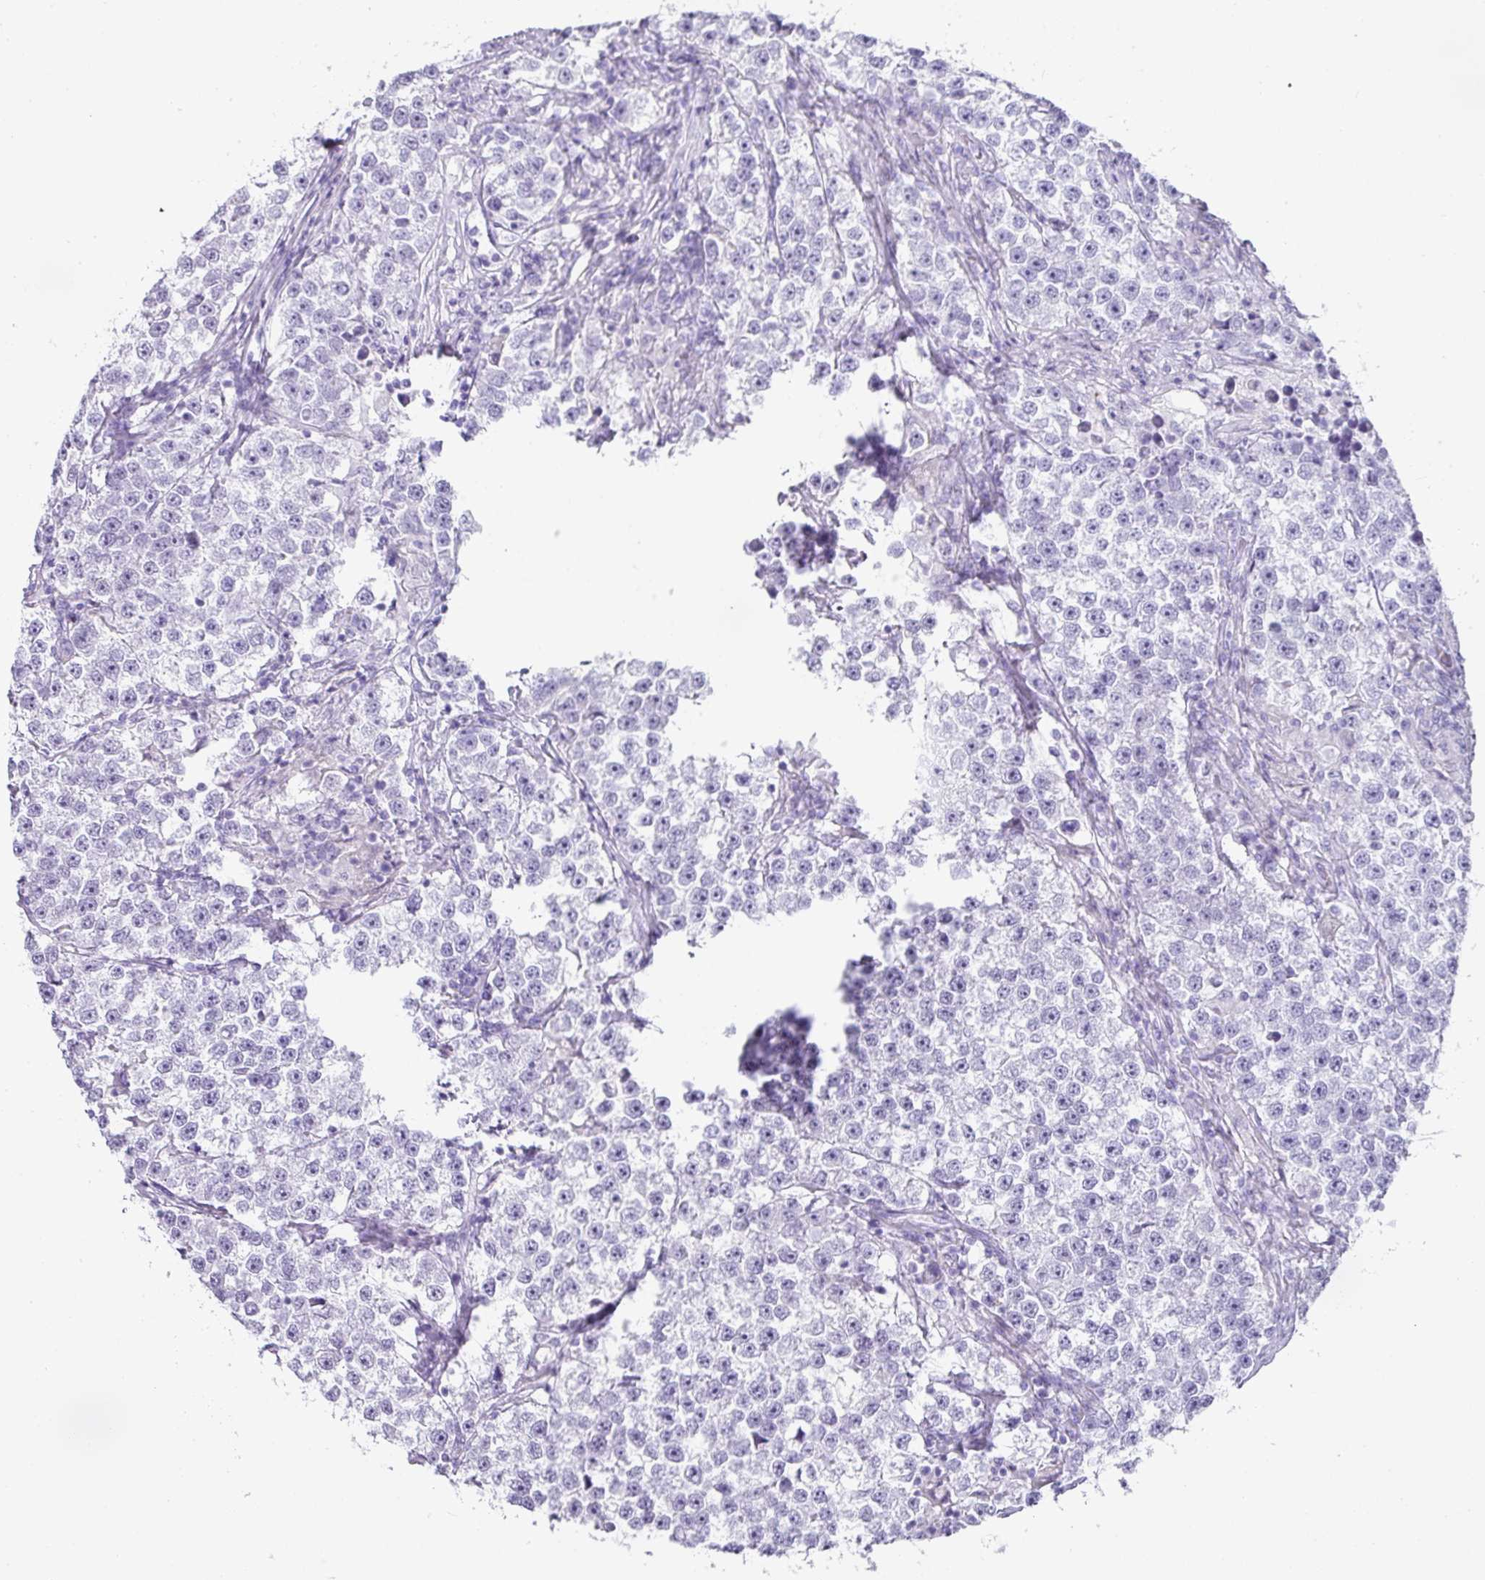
{"staining": {"intensity": "negative", "quantity": "none", "location": "none"}, "tissue": "testis cancer", "cell_type": "Tumor cells", "image_type": "cancer", "snomed": [{"axis": "morphology", "description": "Seminoma, NOS"}, {"axis": "topography", "description": "Testis"}], "caption": "Histopathology image shows no significant protein expression in tumor cells of testis seminoma.", "gene": "FGF17", "patient": {"sex": "male", "age": 46}}